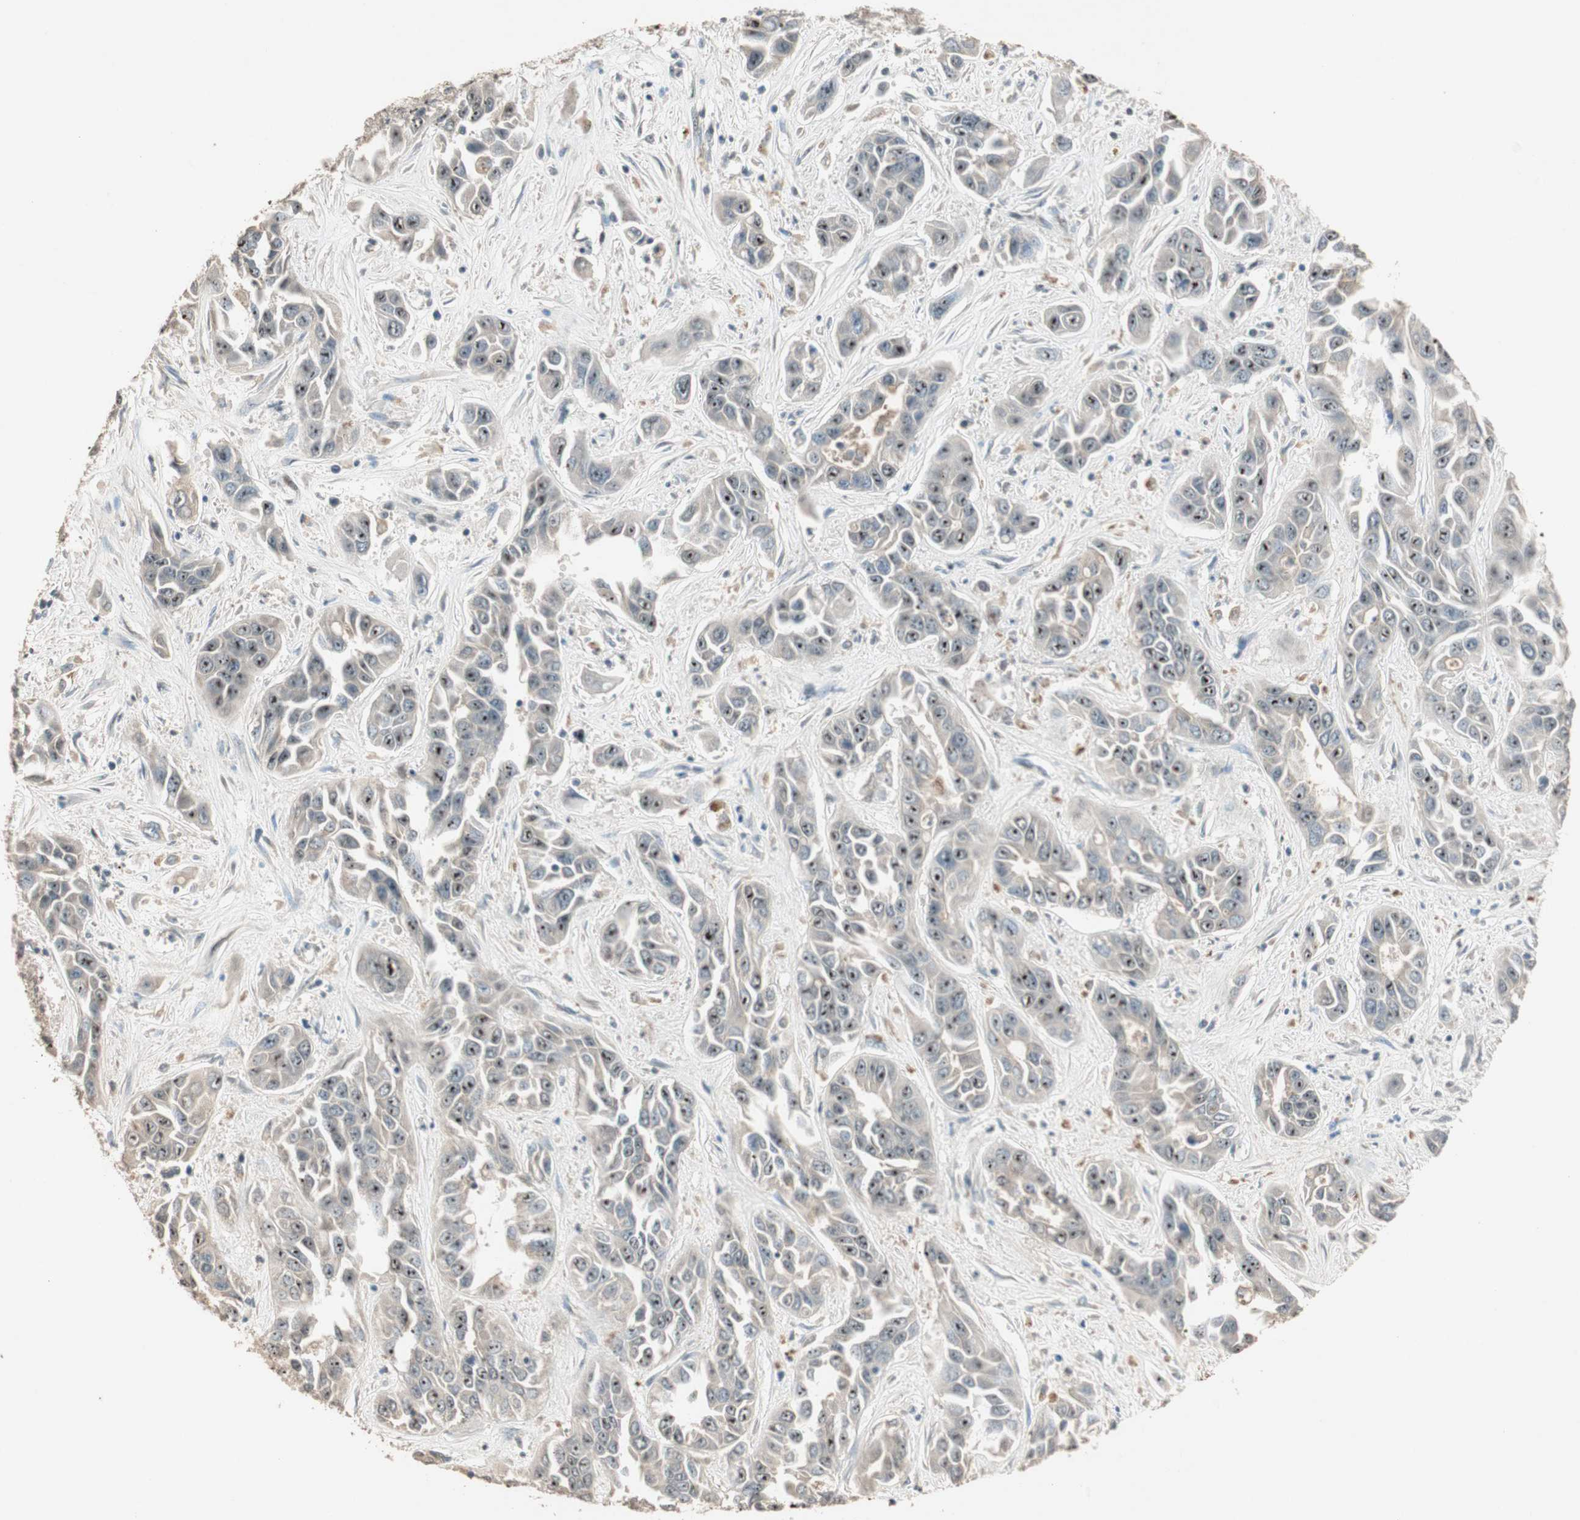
{"staining": {"intensity": "moderate", "quantity": ">75%", "location": "nuclear"}, "tissue": "liver cancer", "cell_type": "Tumor cells", "image_type": "cancer", "snomed": [{"axis": "morphology", "description": "Cholangiocarcinoma"}, {"axis": "topography", "description": "Liver"}], "caption": "Immunohistochemical staining of human cholangiocarcinoma (liver) reveals medium levels of moderate nuclear protein expression in about >75% of tumor cells.", "gene": "ETV4", "patient": {"sex": "female", "age": 52}}